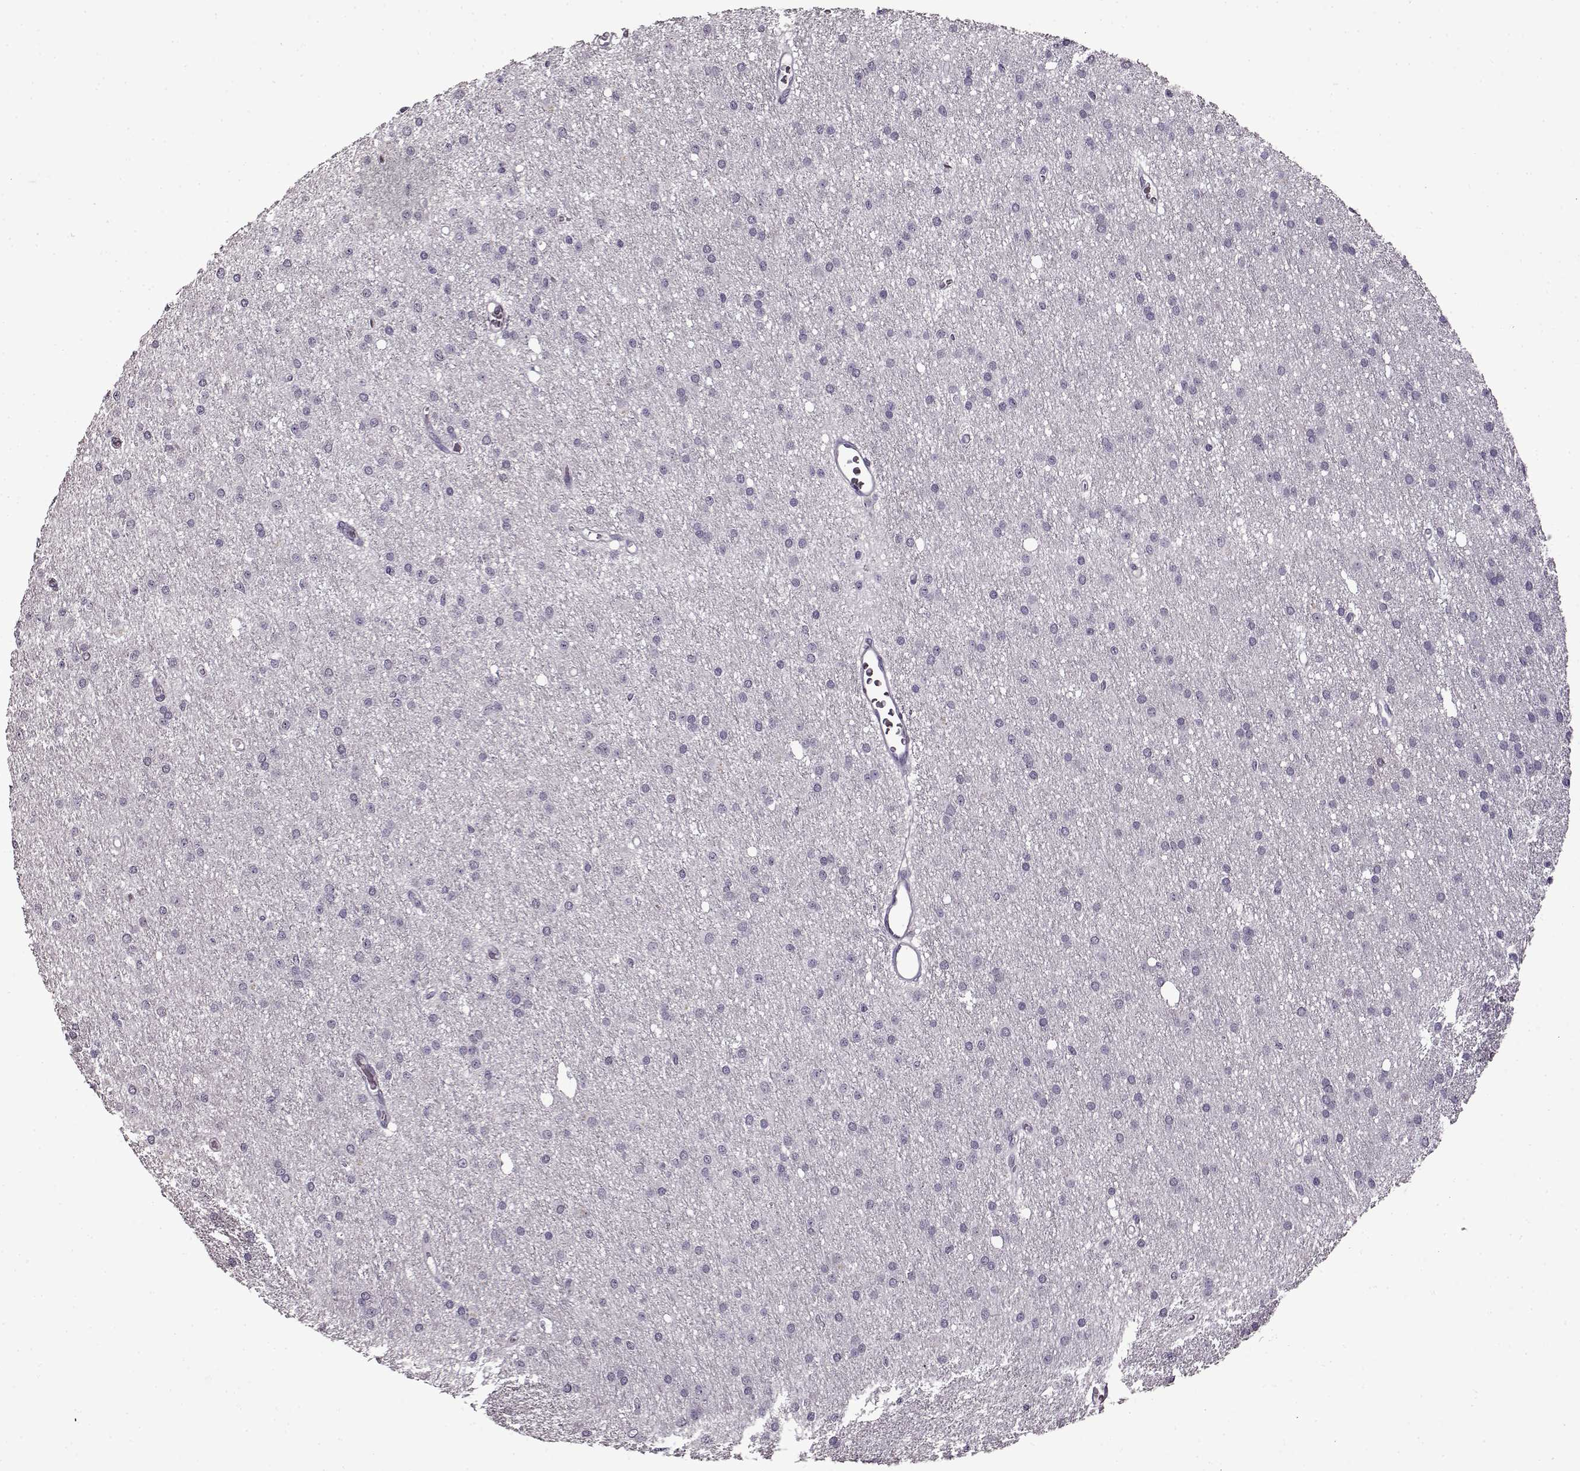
{"staining": {"intensity": "negative", "quantity": "none", "location": "none"}, "tissue": "glioma", "cell_type": "Tumor cells", "image_type": "cancer", "snomed": [{"axis": "morphology", "description": "Glioma, malignant, Low grade"}, {"axis": "topography", "description": "Brain"}], "caption": "This micrograph is of malignant low-grade glioma stained with immunohistochemistry (IHC) to label a protein in brown with the nuclei are counter-stained blue. There is no expression in tumor cells.", "gene": "FSHB", "patient": {"sex": "male", "age": 27}}